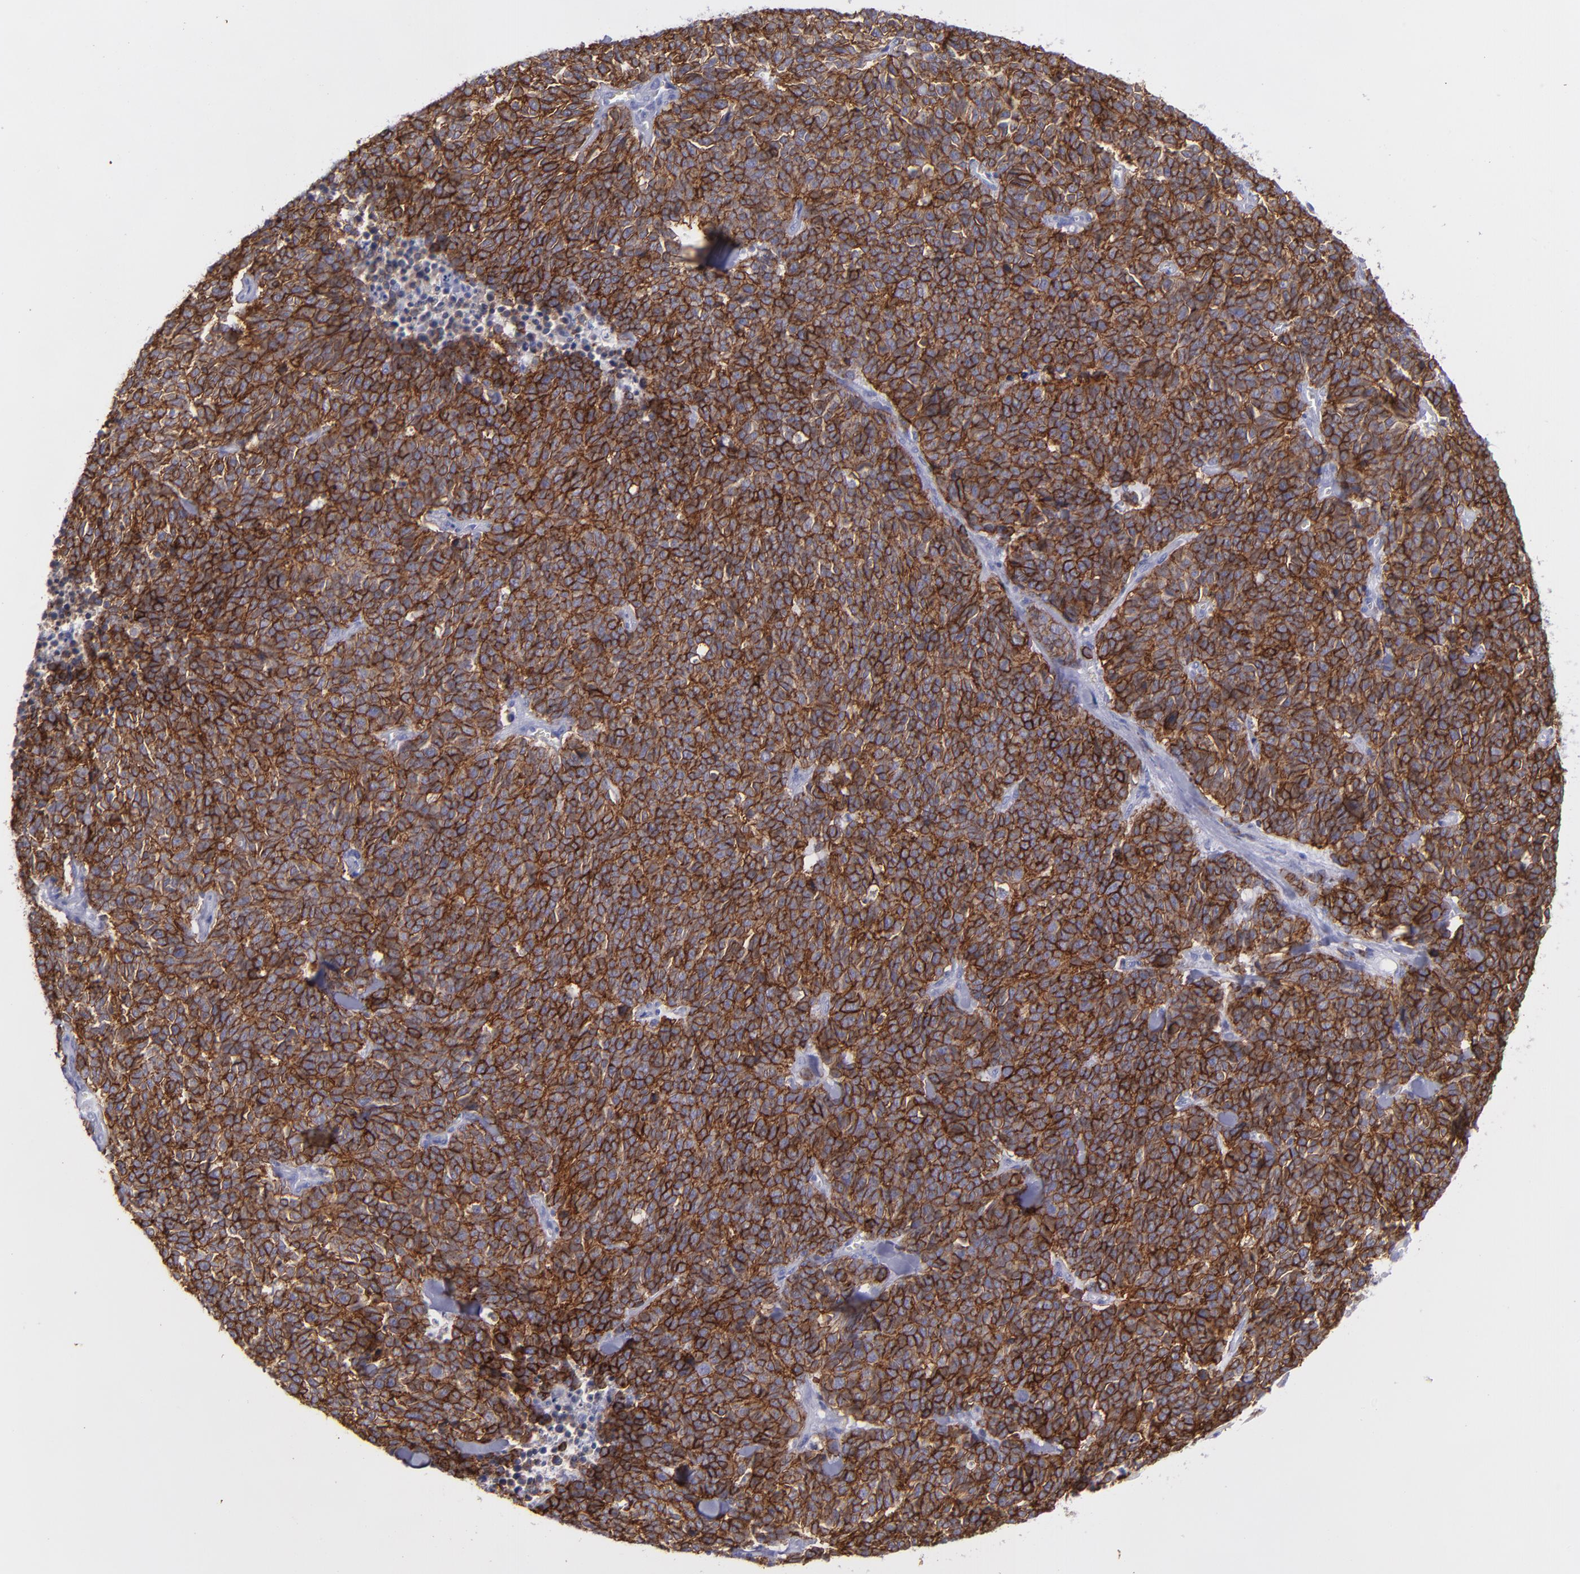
{"staining": {"intensity": "strong", "quantity": ">75%", "location": "cytoplasmic/membranous"}, "tissue": "lung cancer", "cell_type": "Tumor cells", "image_type": "cancer", "snomed": [{"axis": "morphology", "description": "Neoplasm, malignant, NOS"}, {"axis": "topography", "description": "Lung"}], "caption": "Strong cytoplasmic/membranous expression for a protein is appreciated in about >75% of tumor cells of lung neoplasm (malignant) using immunohistochemistry (IHC).", "gene": "SNAP25", "patient": {"sex": "female", "age": 58}}